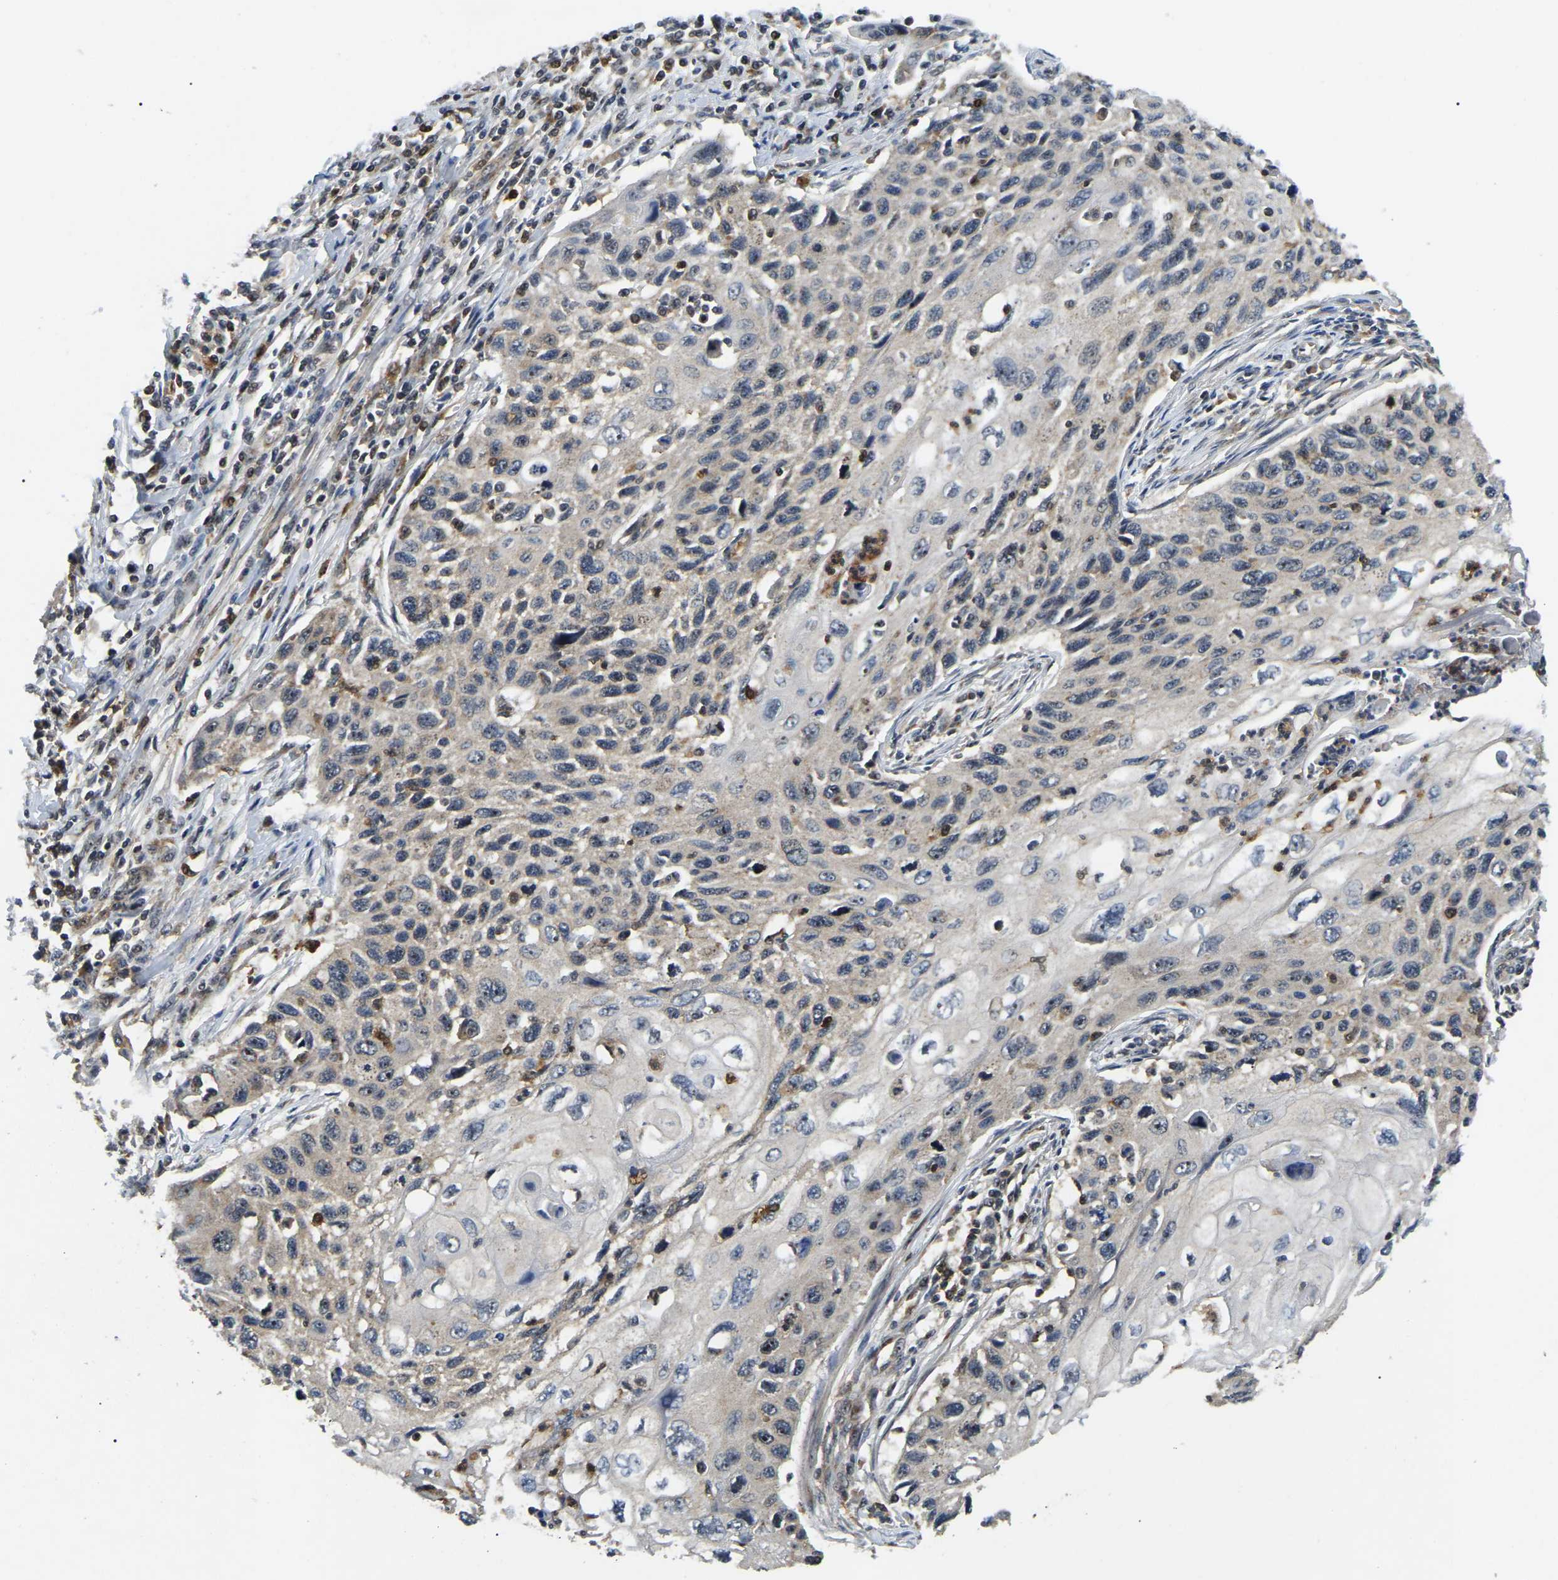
{"staining": {"intensity": "negative", "quantity": "none", "location": "none"}, "tissue": "cervical cancer", "cell_type": "Tumor cells", "image_type": "cancer", "snomed": [{"axis": "morphology", "description": "Squamous cell carcinoma, NOS"}, {"axis": "topography", "description": "Cervix"}], "caption": "A high-resolution image shows immunohistochemistry (IHC) staining of cervical squamous cell carcinoma, which shows no significant expression in tumor cells.", "gene": "RBM28", "patient": {"sex": "female", "age": 70}}